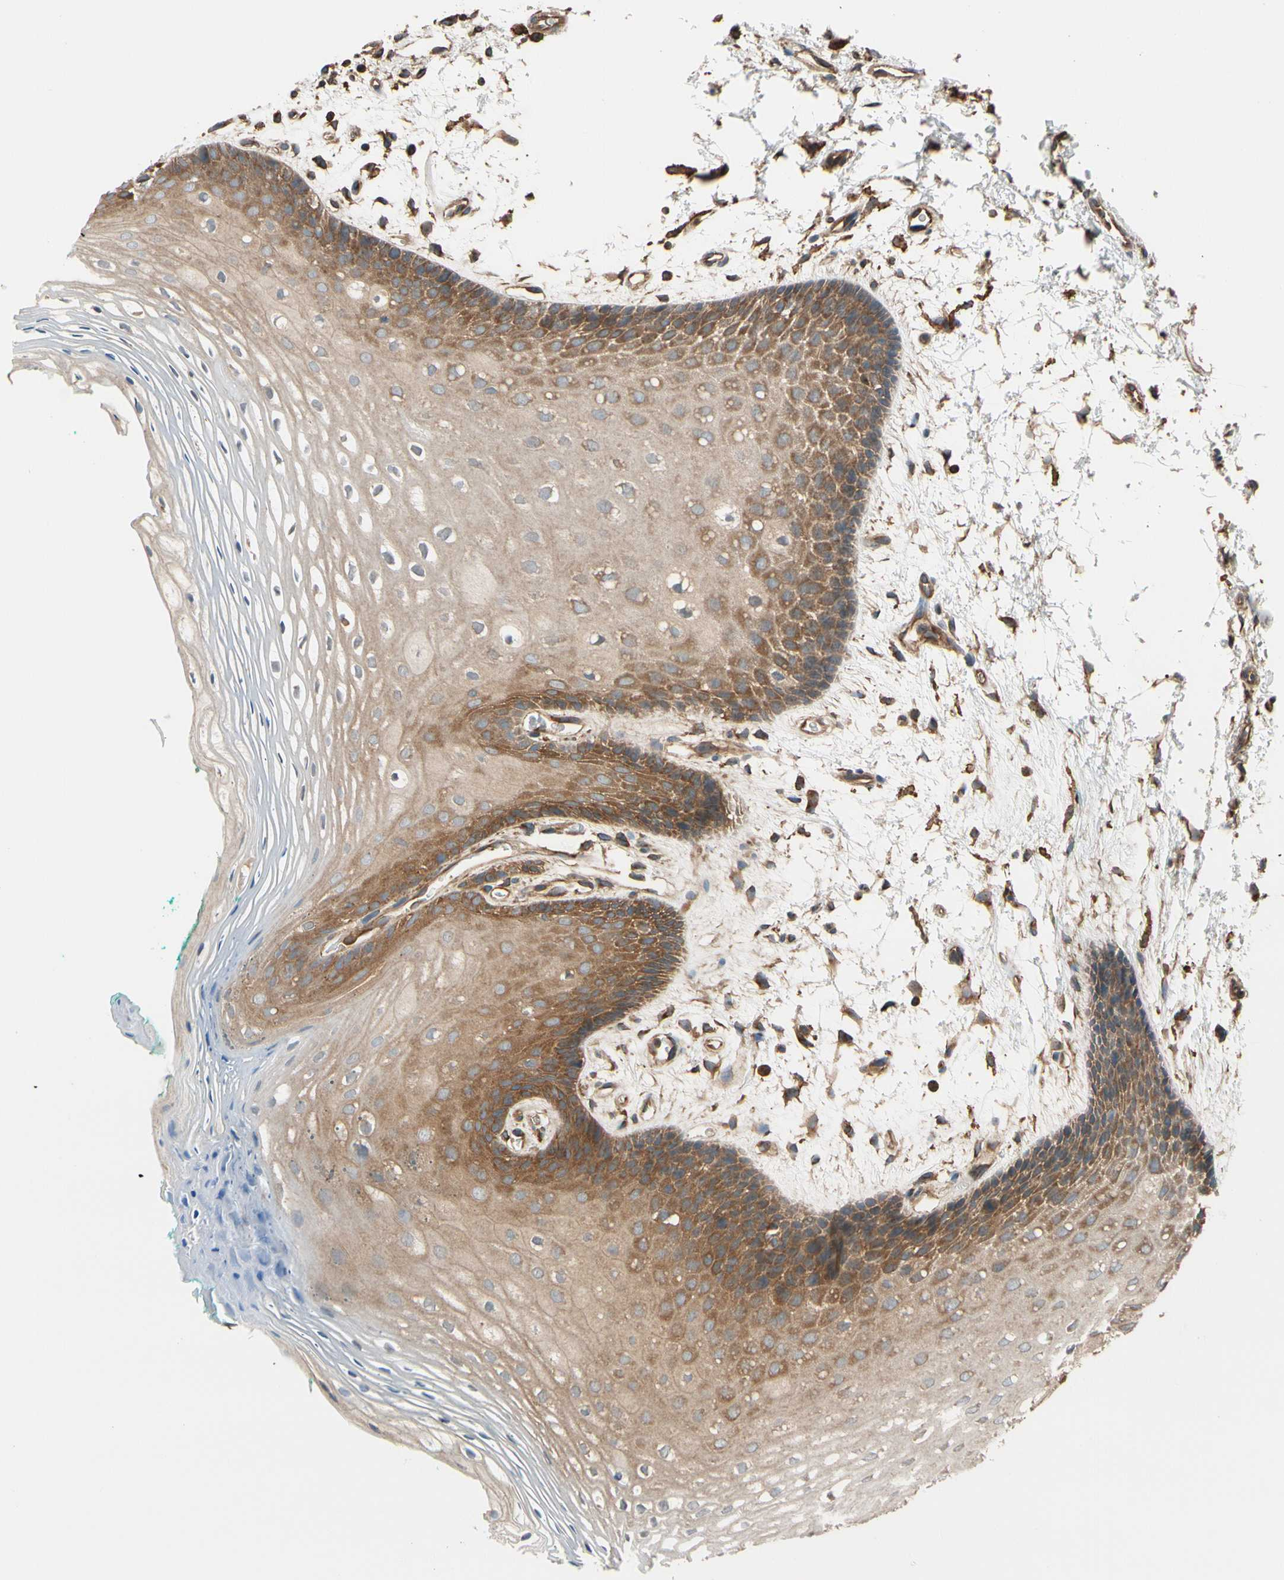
{"staining": {"intensity": "moderate", "quantity": "25%-75%", "location": "cytoplasmic/membranous"}, "tissue": "oral mucosa", "cell_type": "Squamous epithelial cells", "image_type": "normal", "snomed": [{"axis": "morphology", "description": "Normal tissue, NOS"}, {"axis": "topography", "description": "Skeletal muscle"}, {"axis": "topography", "description": "Oral tissue"}, {"axis": "topography", "description": "Peripheral nerve tissue"}], "caption": "Squamous epithelial cells display moderate cytoplasmic/membranous expression in about 25%-75% of cells in benign oral mucosa.", "gene": "EPS15", "patient": {"sex": "female", "age": 84}}